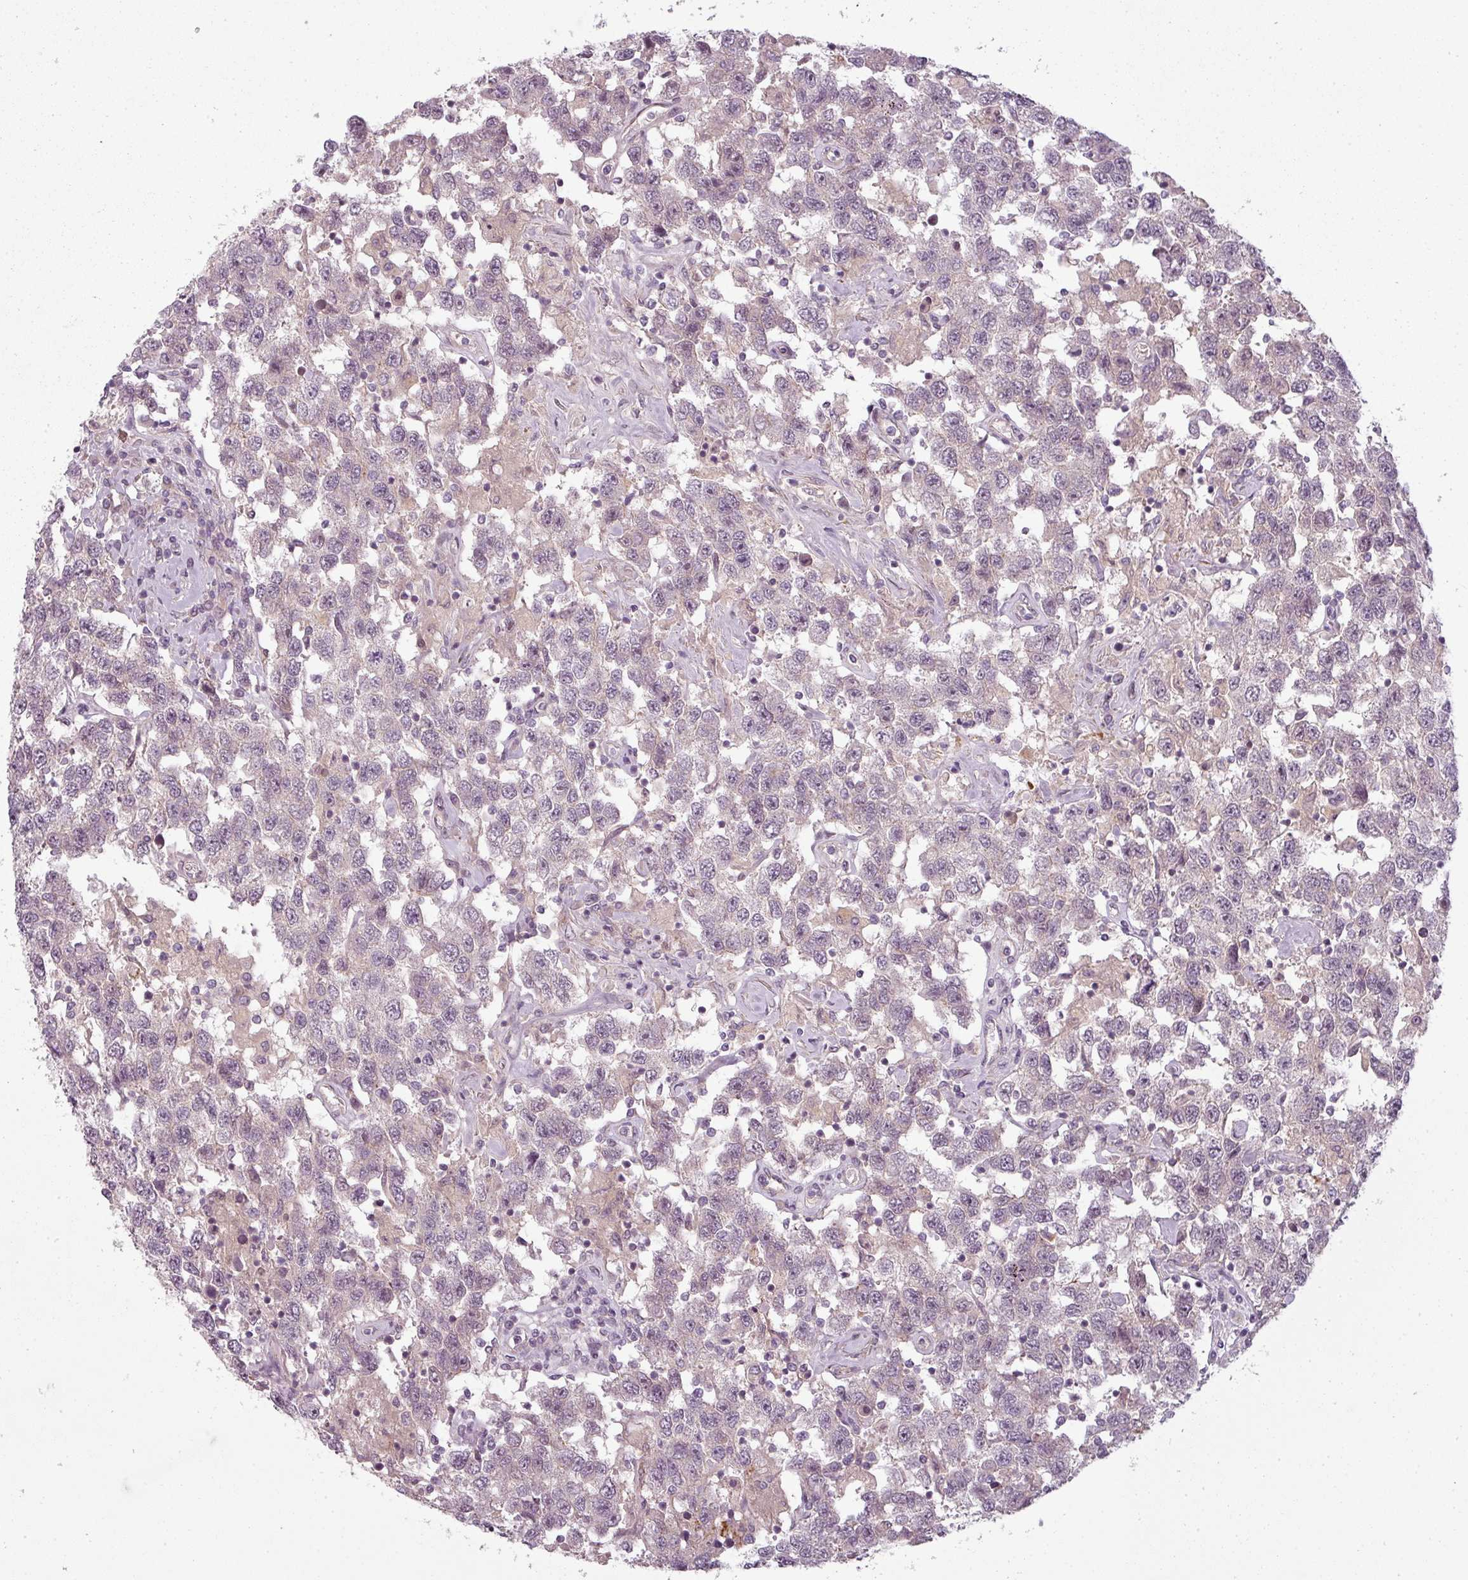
{"staining": {"intensity": "negative", "quantity": "none", "location": "none"}, "tissue": "testis cancer", "cell_type": "Tumor cells", "image_type": "cancer", "snomed": [{"axis": "morphology", "description": "Seminoma, NOS"}, {"axis": "topography", "description": "Testis"}], "caption": "There is no significant positivity in tumor cells of testis cancer (seminoma). The staining is performed using DAB (3,3'-diaminobenzidine) brown chromogen with nuclei counter-stained in using hematoxylin.", "gene": "SLC16A9", "patient": {"sex": "male", "age": 41}}